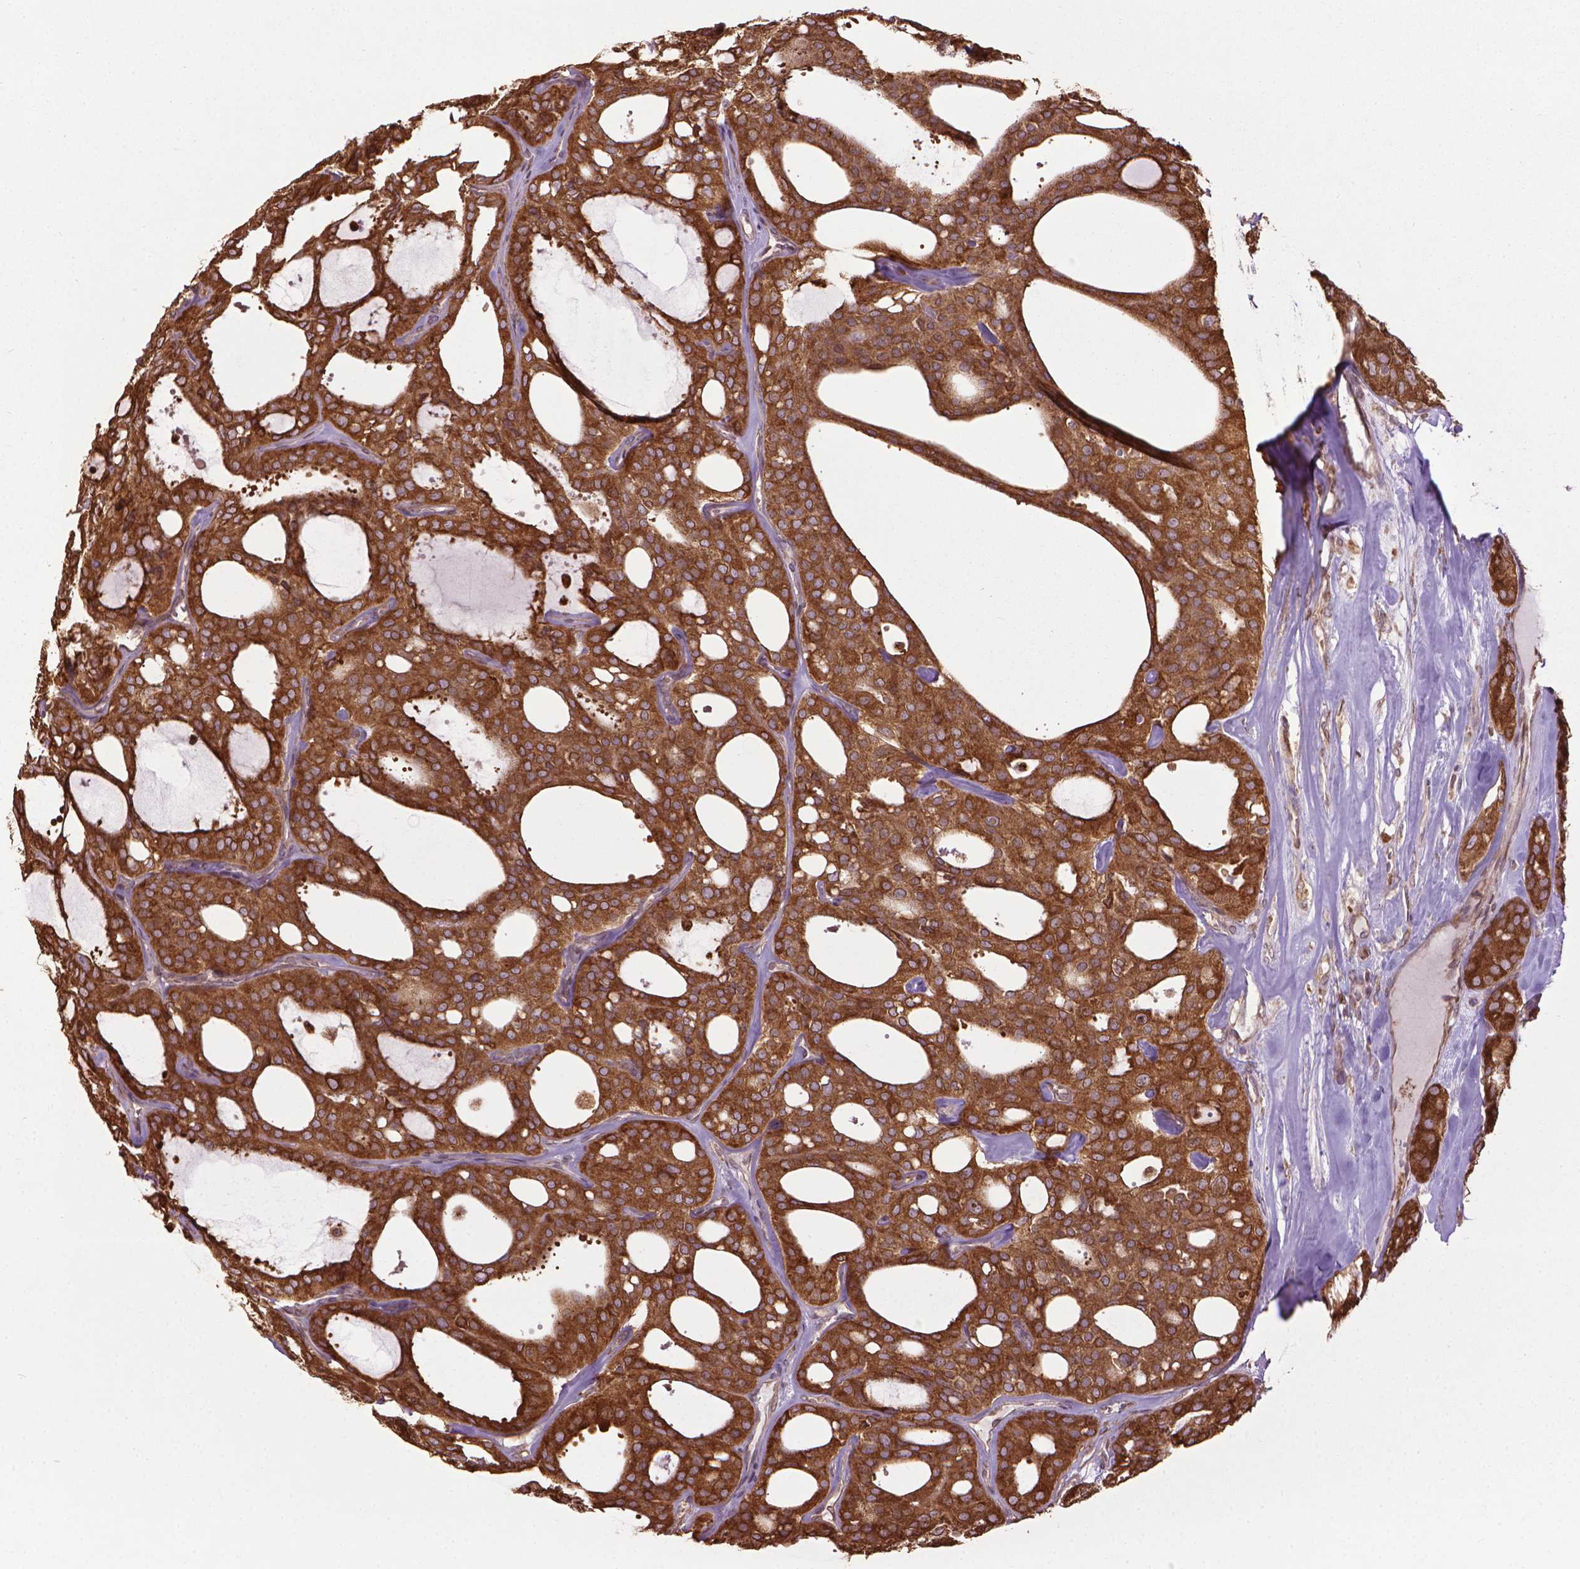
{"staining": {"intensity": "strong", "quantity": ">75%", "location": "cytoplasmic/membranous"}, "tissue": "thyroid cancer", "cell_type": "Tumor cells", "image_type": "cancer", "snomed": [{"axis": "morphology", "description": "Follicular adenoma carcinoma, NOS"}, {"axis": "topography", "description": "Thyroid gland"}], "caption": "A high amount of strong cytoplasmic/membranous positivity is appreciated in about >75% of tumor cells in thyroid cancer (follicular adenoma carcinoma) tissue.", "gene": "GAS1", "patient": {"sex": "male", "age": 75}}